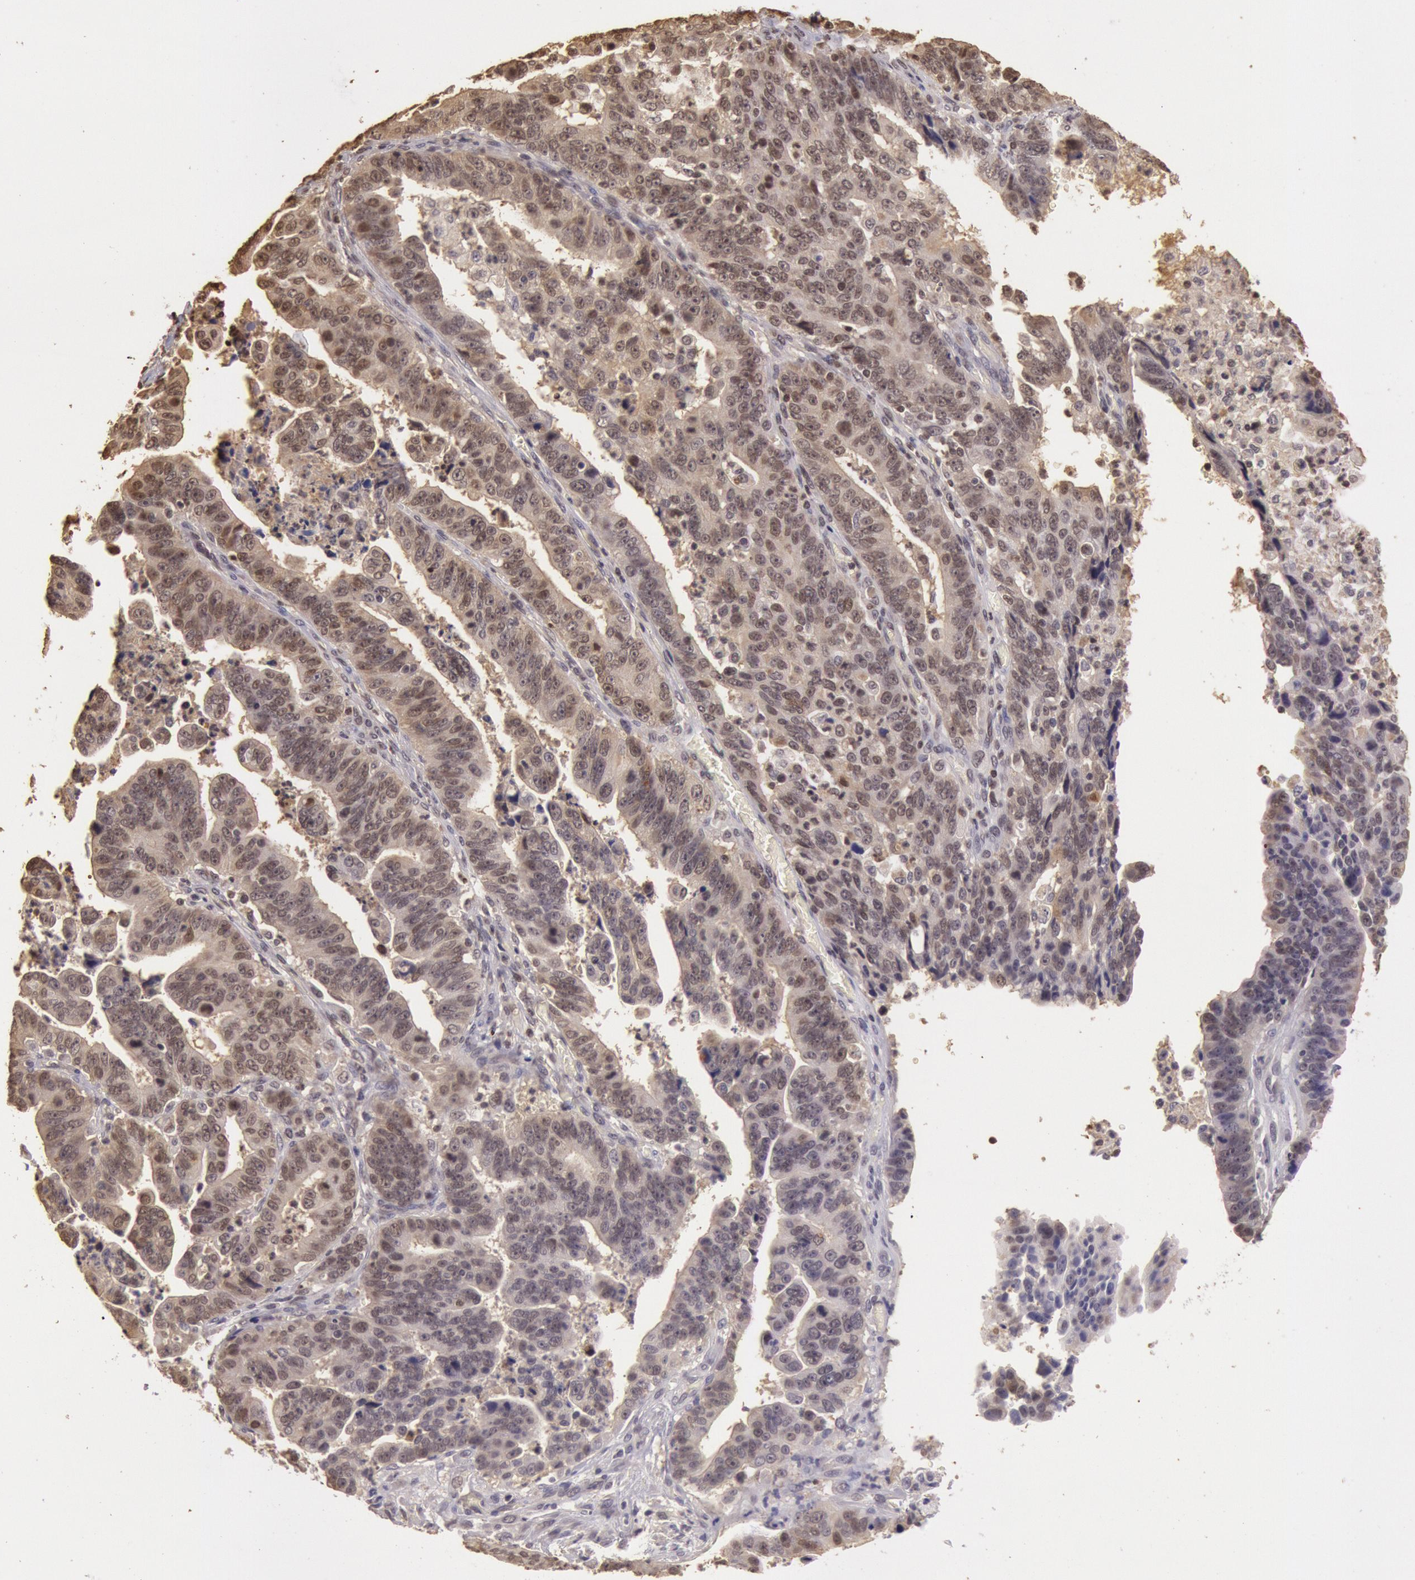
{"staining": {"intensity": "weak", "quantity": "25%-75%", "location": "cytoplasmic/membranous,nuclear"}, "tissue": "stomach cancer", "cell_type": "Tumor cells", "image_type": "cancer", "snomed": [{"axis": "morphology", "description": "Adenocarcinoma, NOS"}, {"axis": "topography", "description": "Stomach, upper"}], "caption": "The histopathology image reveals a brown stain indicating the presence of a protein in the cytoplasmic/membranous and nuclear of tumor cells in stomach cancer.", "gene": "SOD1", "patient": {"sex": "female", "age": 50}}